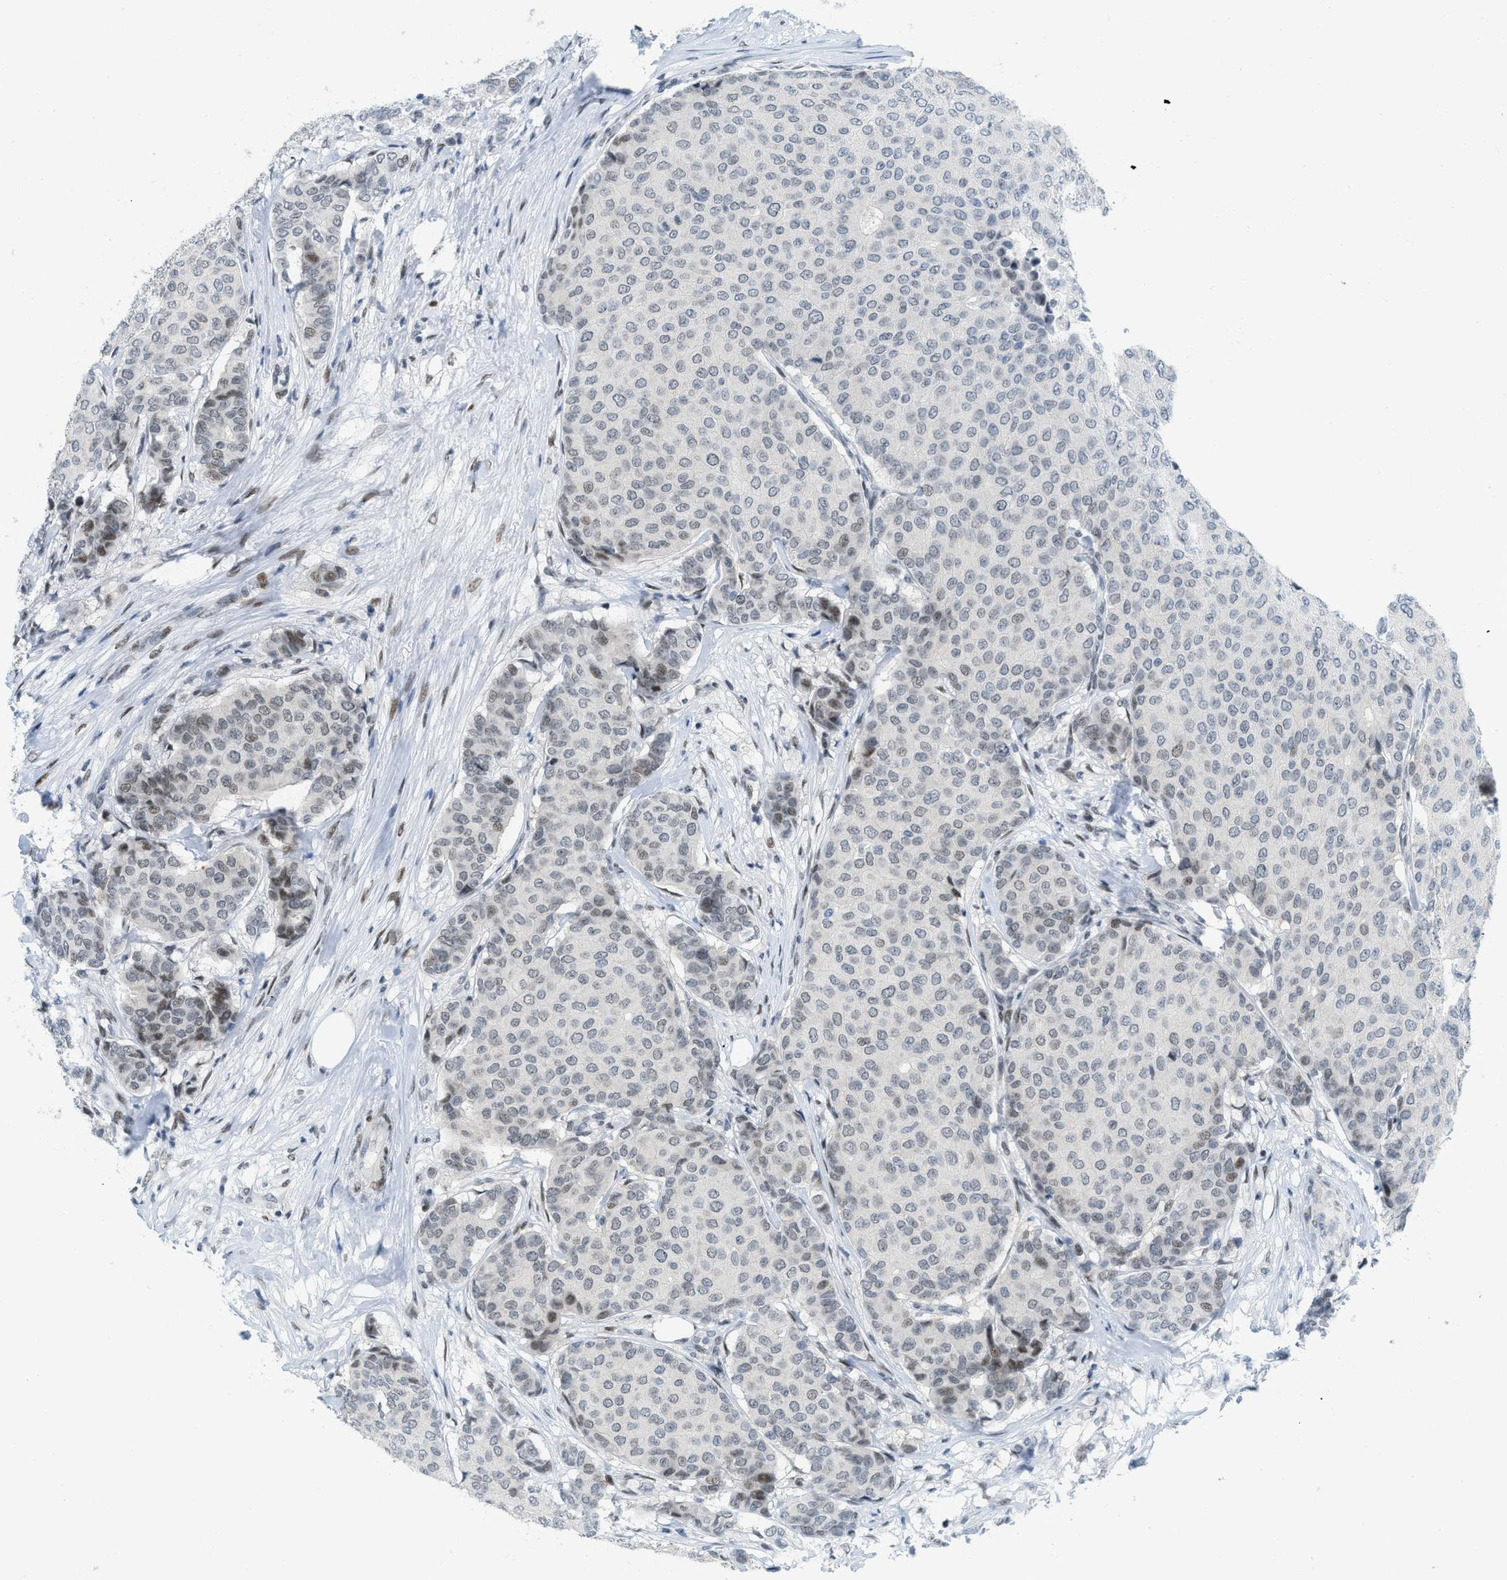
{"staining": {"intensity": "weak", "quantity": "<25%", "location": "nuclear"}, "tissue": "breast cancer", "cell_type": "Tumor cells", "image_type": "cancer", "snomed": [{"axis": "morphology", "description": "Duct carcinoma"}, {"axis": "topography", "description": "Breast"}], "caption": "This is a photomicrograph of immunohistochemistry staining of breast cancer (infiltrating ductal carcinoma), which shows no expression in tumor cells.", "gene": "PBX1", "patient": {"sex": "female", "age": 75}}